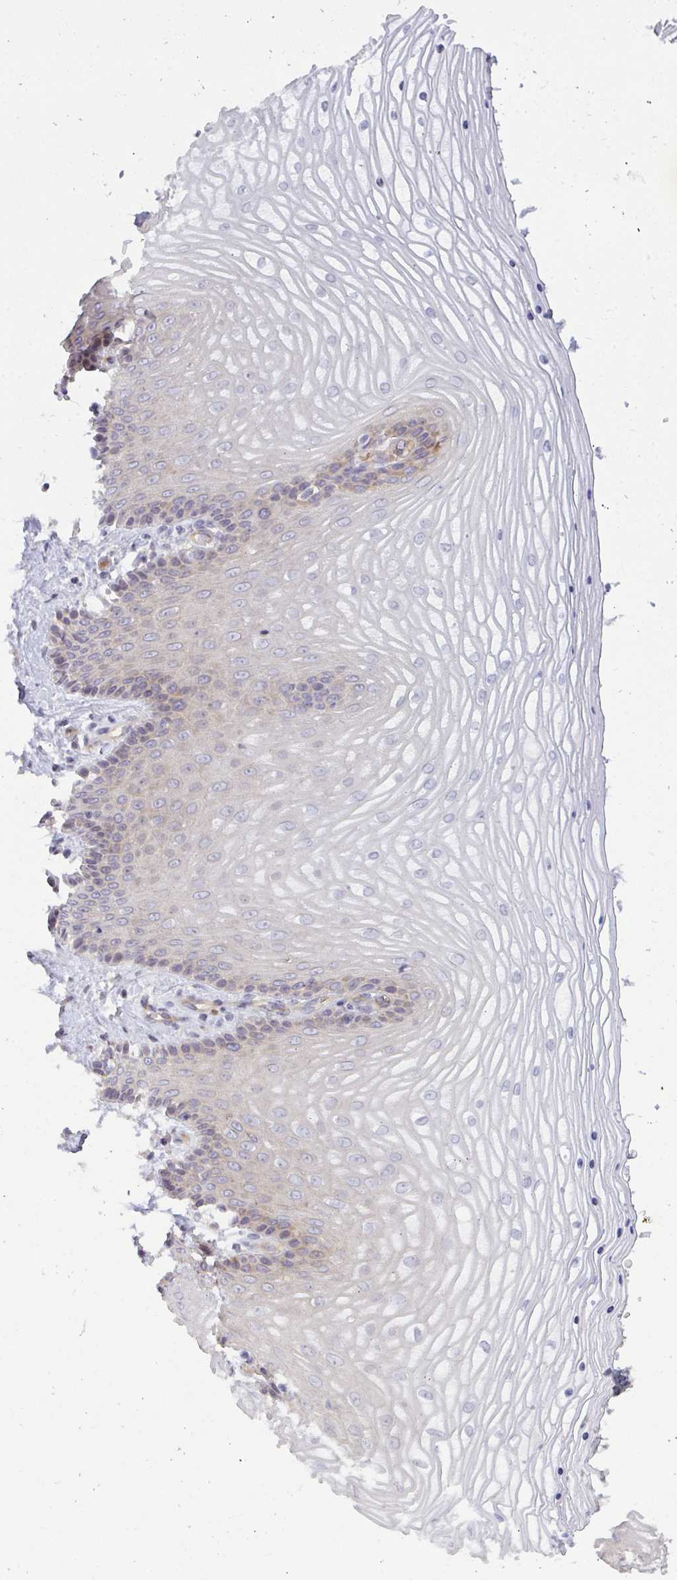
{"staining": {"intensity": "moderate", "quantity": "25%-75%", "location": "cytoplasmic/membranous"}, "tissue": "vagina", "cell_type": "Squamous epithelial cells", "image_type": "normal", "snomed": [{"axis": "morphology", "description": "Normal tissue, NOS"}, {"axis": "topography", "description": "Vagina"}], "caption": "Squamous epithelial cells reveal moderate cytoplasmic/membranous positivity in approximately 25%-75% of cells in unremarkable vagina.", "gene": "CASP9", "patient": {"sex": "female", "age": 45}}